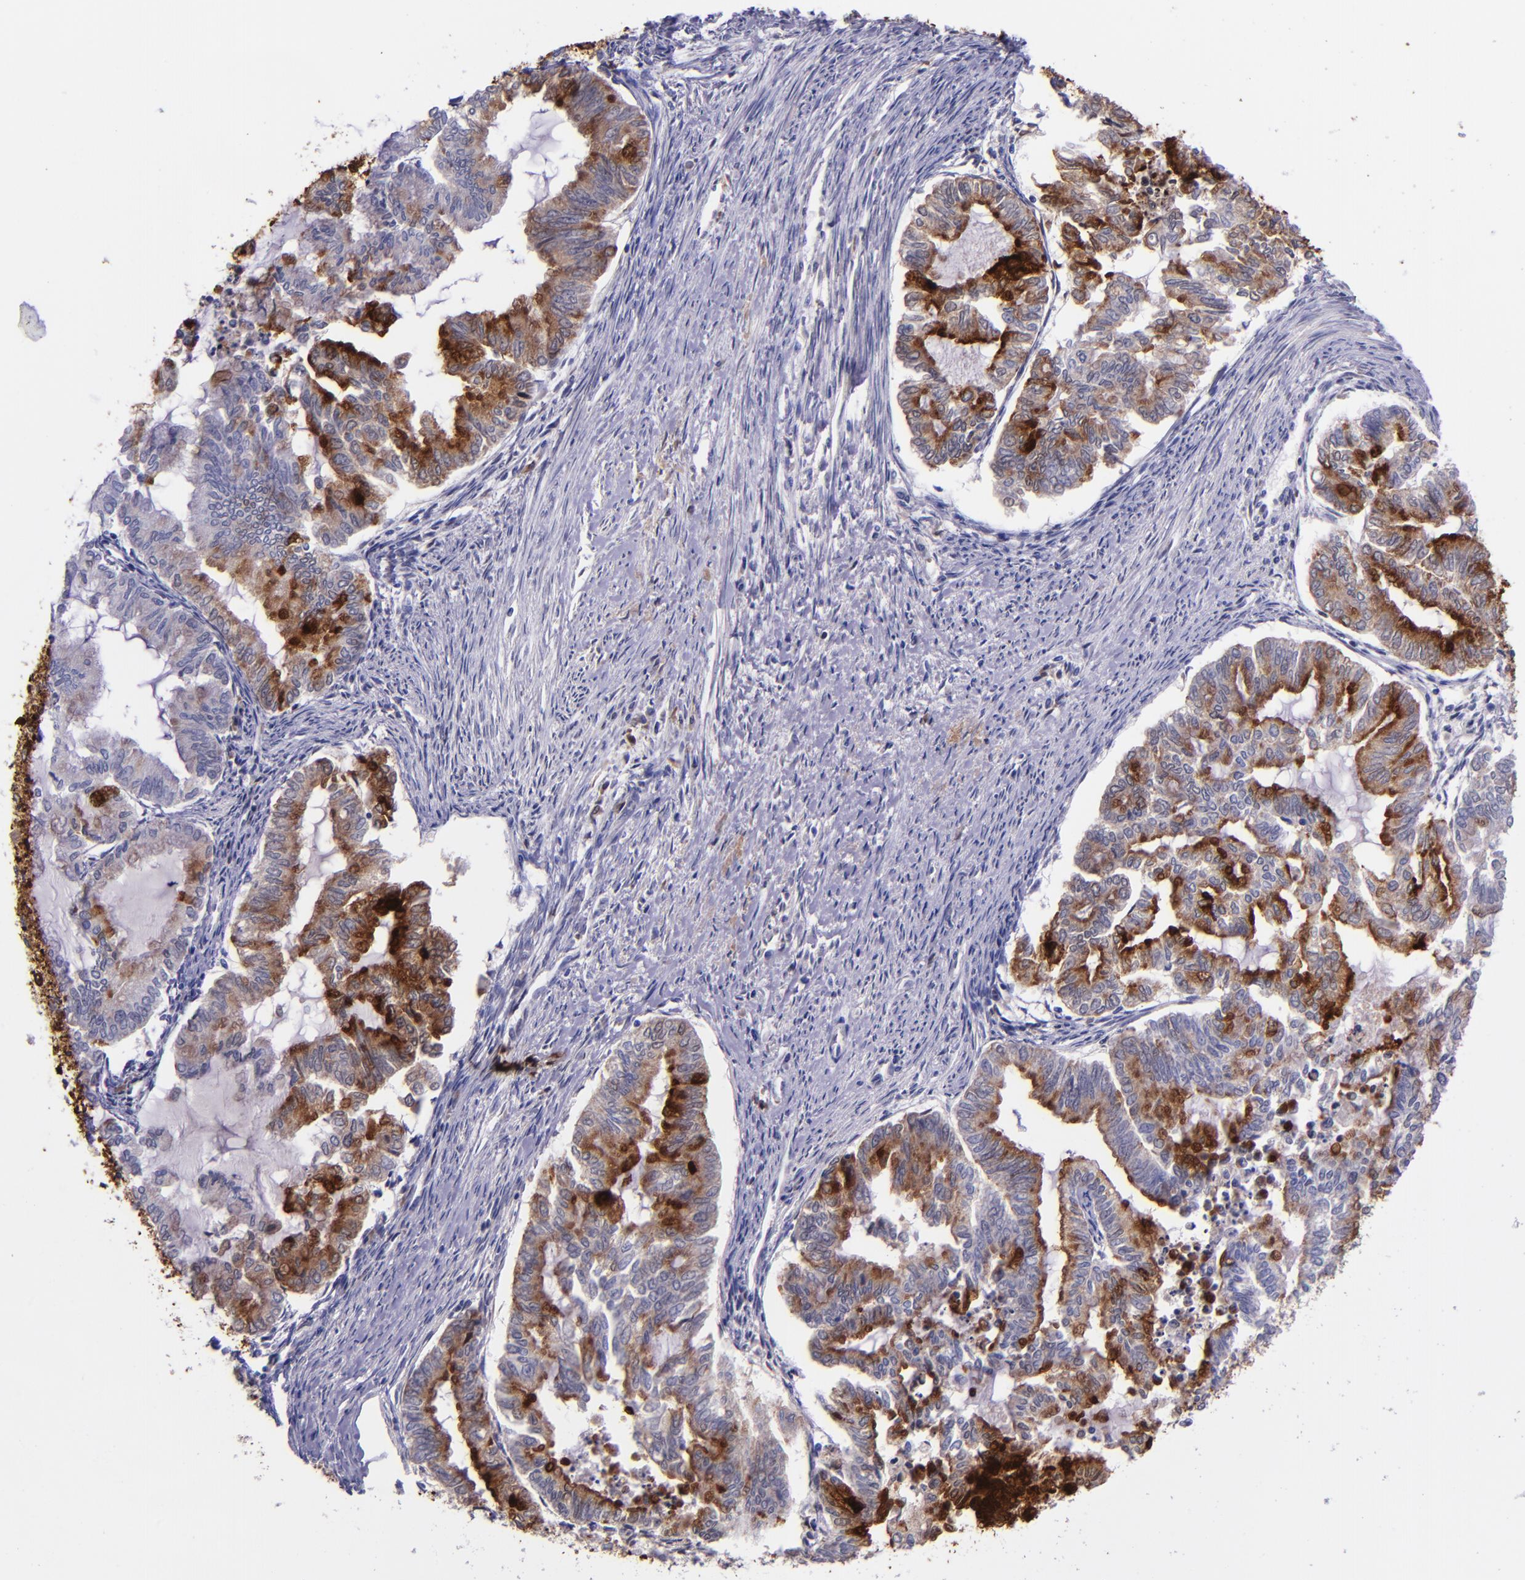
{"staining": {"intensity": "strong", "quantity": "<25%", "location": "cytoplasmic/membranous"}, "tissue": "endometrial cancer", "cell_type": "Tumor cells", "image_type": "cancer", "snomed": [{"axis": "morphology", "description": "Adenocarcinoma, NOS"}, {"axis": "topography", "description": "Endometrium"}], "caption": "Immunohistochemistry photomicrograph of endometrial cancer stained for a protein (brown), which reveals medium levels of strong cytoplasmic/membranous positivity in about <25% of tumor cells.", "gene": "SLPI", "patient": {"sex": "female", "age": 79}}